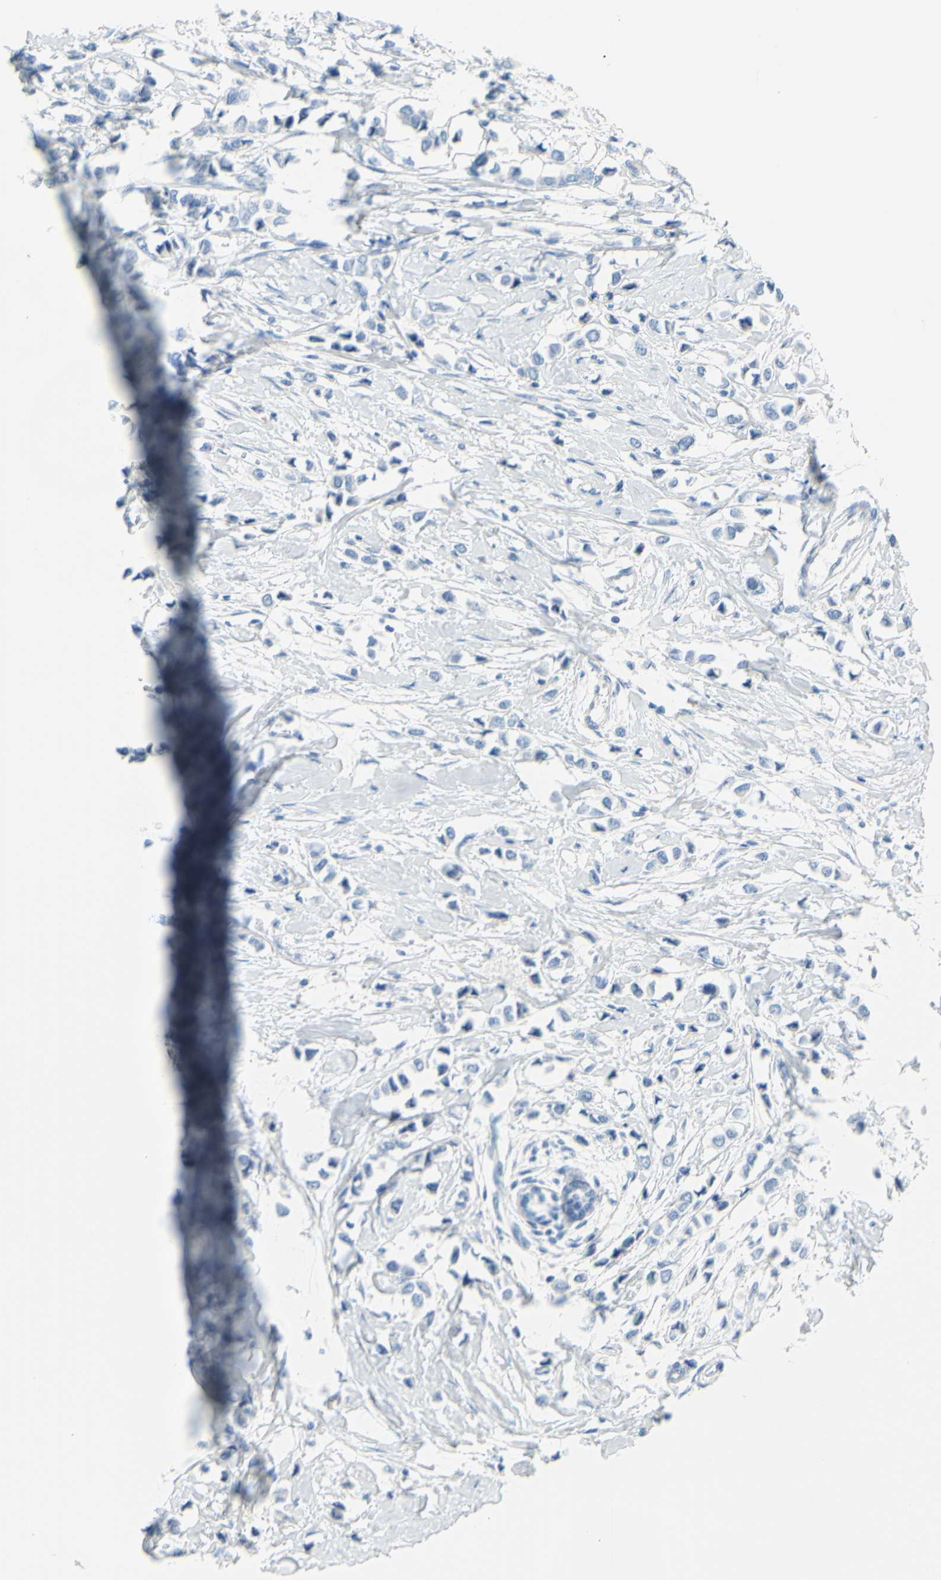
{"staining": {"intensity": "negative", "quantity": "none", "location": "none"}, "tissue": "breast cancer", "cell_type": "Tumor cells", "image_type": "cancer", "snomed": [{"axis": "morphology", "description": "Lobular carcinoma"}, {"axis": "topography", "description": "Breast"}], "caption": "DAB (3,3'-diaminobenzidine) immunohistochemical staining of human breast cancer reveals no significant expression in tumor cells.", "gene": "DCT", "patient": {"sex": "female", "age": 51}}